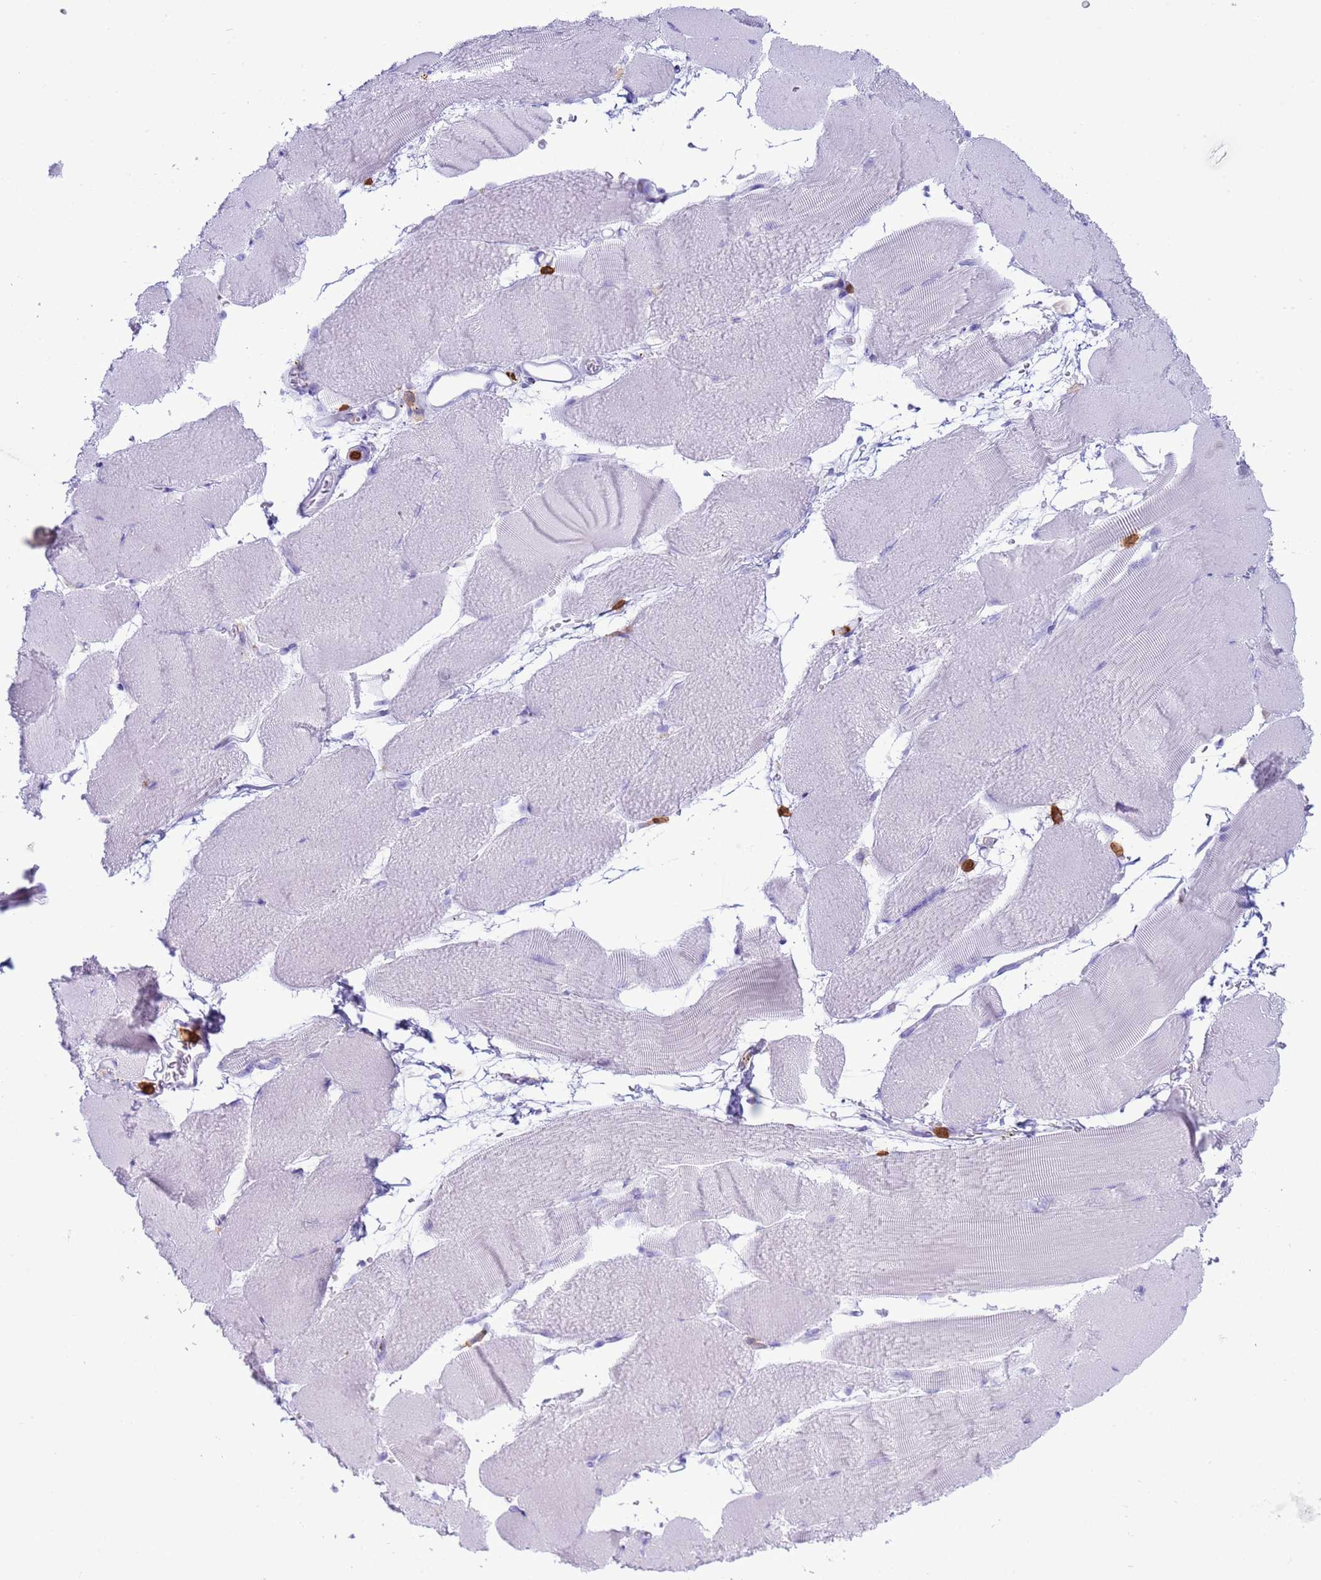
{"staining": {"intensity": "negative", "quantity": "none", "location": "none"}, "tissue": "skeletal muscle", "cell_type": "Myocytes", "image_type": "normal", "snomed": [{"axis": "morphology", "description": "Normal tissue, NOS"}, {"axis": "topography", "description": "Skeletal muscle"}, {"axis": "topography", "description": "Parathyroid gland"}], "caption": "IHC of normal human skeletal muscle exhibits no positivity in myocytes. (DAB immunohistochemistry (IHC) visualized using brightfield microscopy, high magnification).", "gene": "IRF5", "patient": {"sex": "female", "age": 37}}